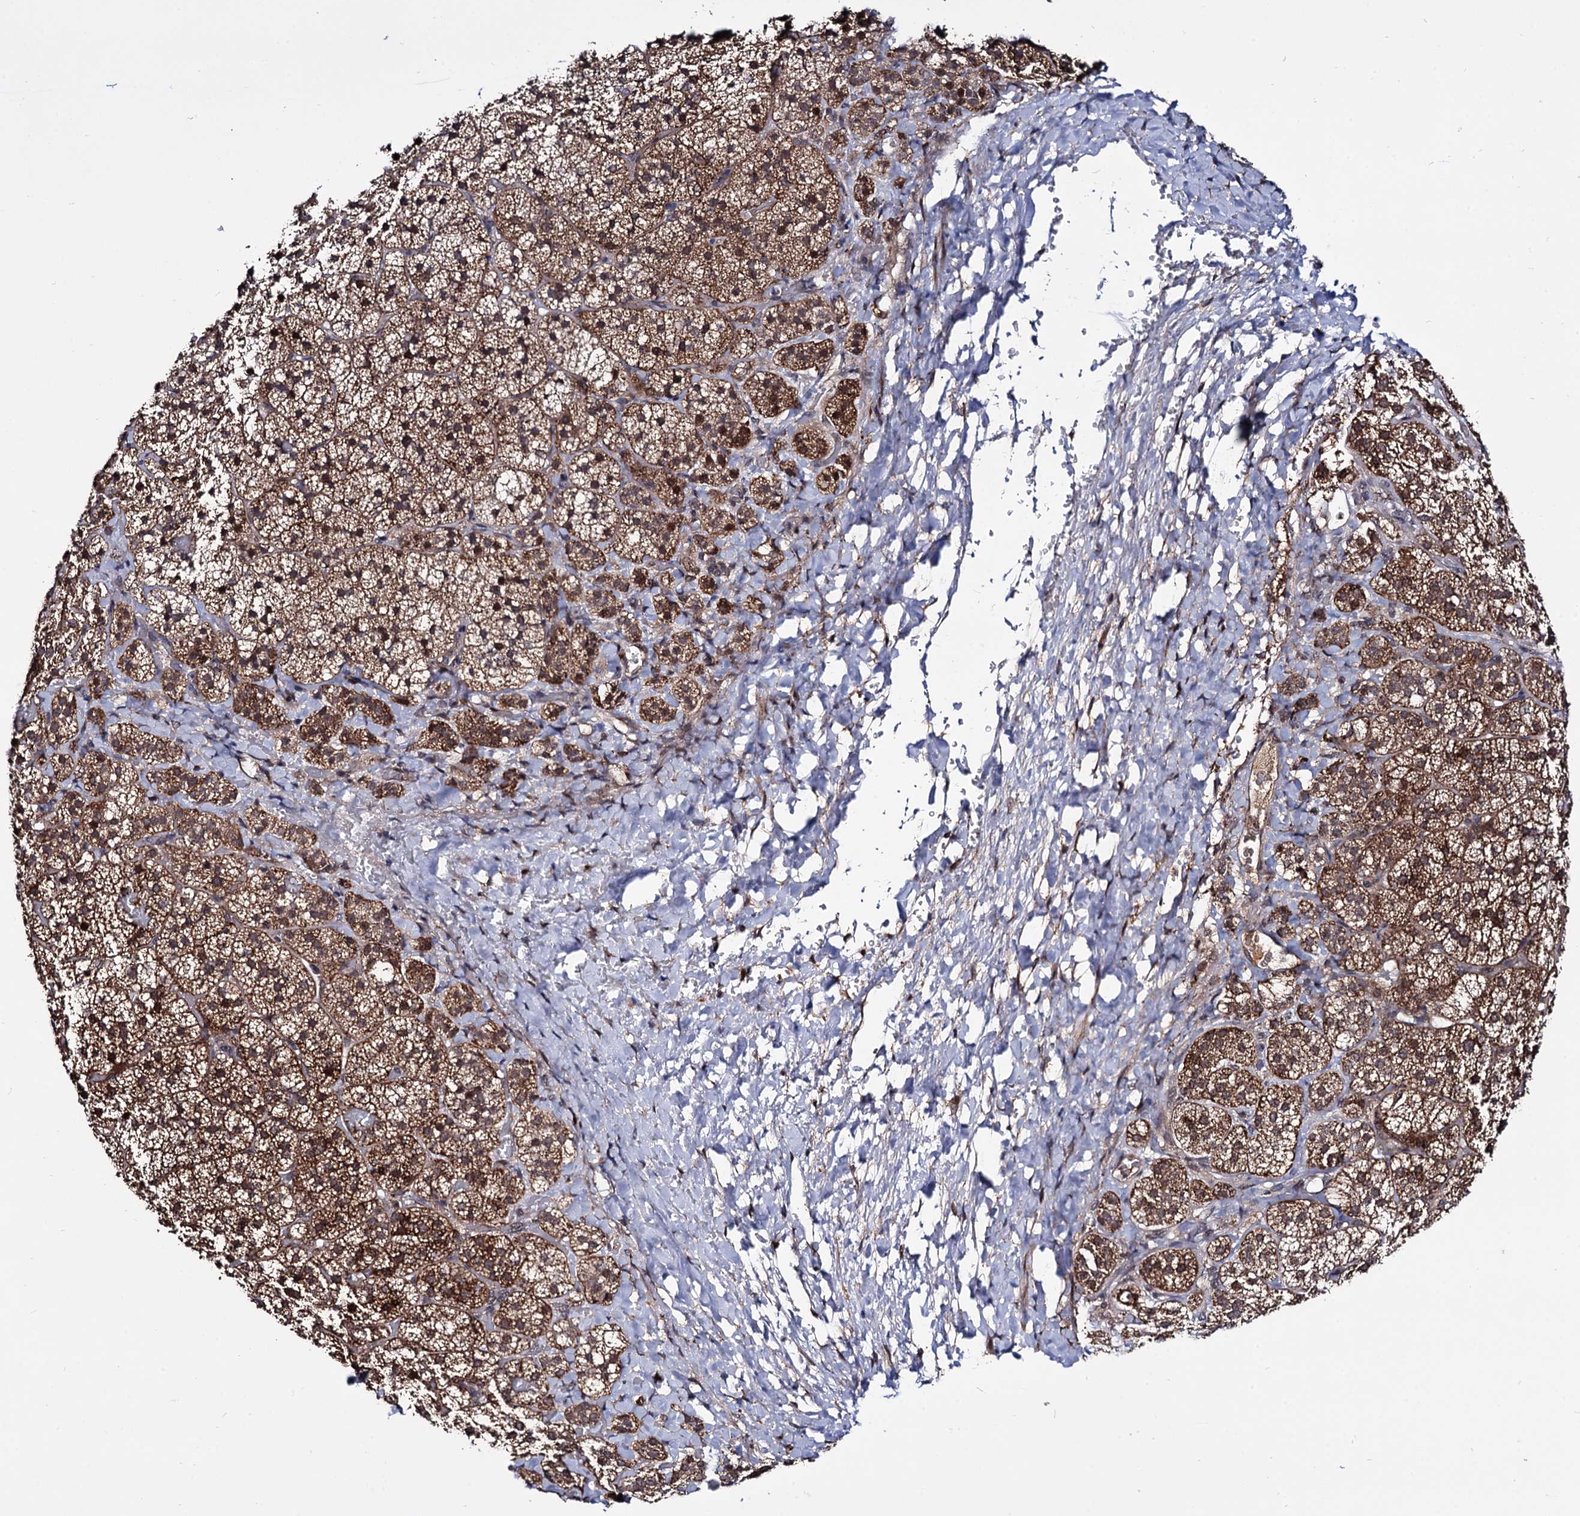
{"staining": {"intensity": "strong", "quantity": ">75%", "location": "cytoplasmic/membranous"}, "tissue": "adrenal gland", "cell_type": "Glandular cells", "image_type": "normal", "snomed": [{"axis": "morphology", "description": "Normal tissue, NOS"}, {"axis": "topography", "description": "Adrenal gland"}], "caption": "Adrenal gland stained with immunohistochemistry (IHC) displays strong cytoplasmic/membranous positivity in approximately >75% of glandular cells.", "gene": "MICAL2", "patient": {"sex": "female", "age": 44}}